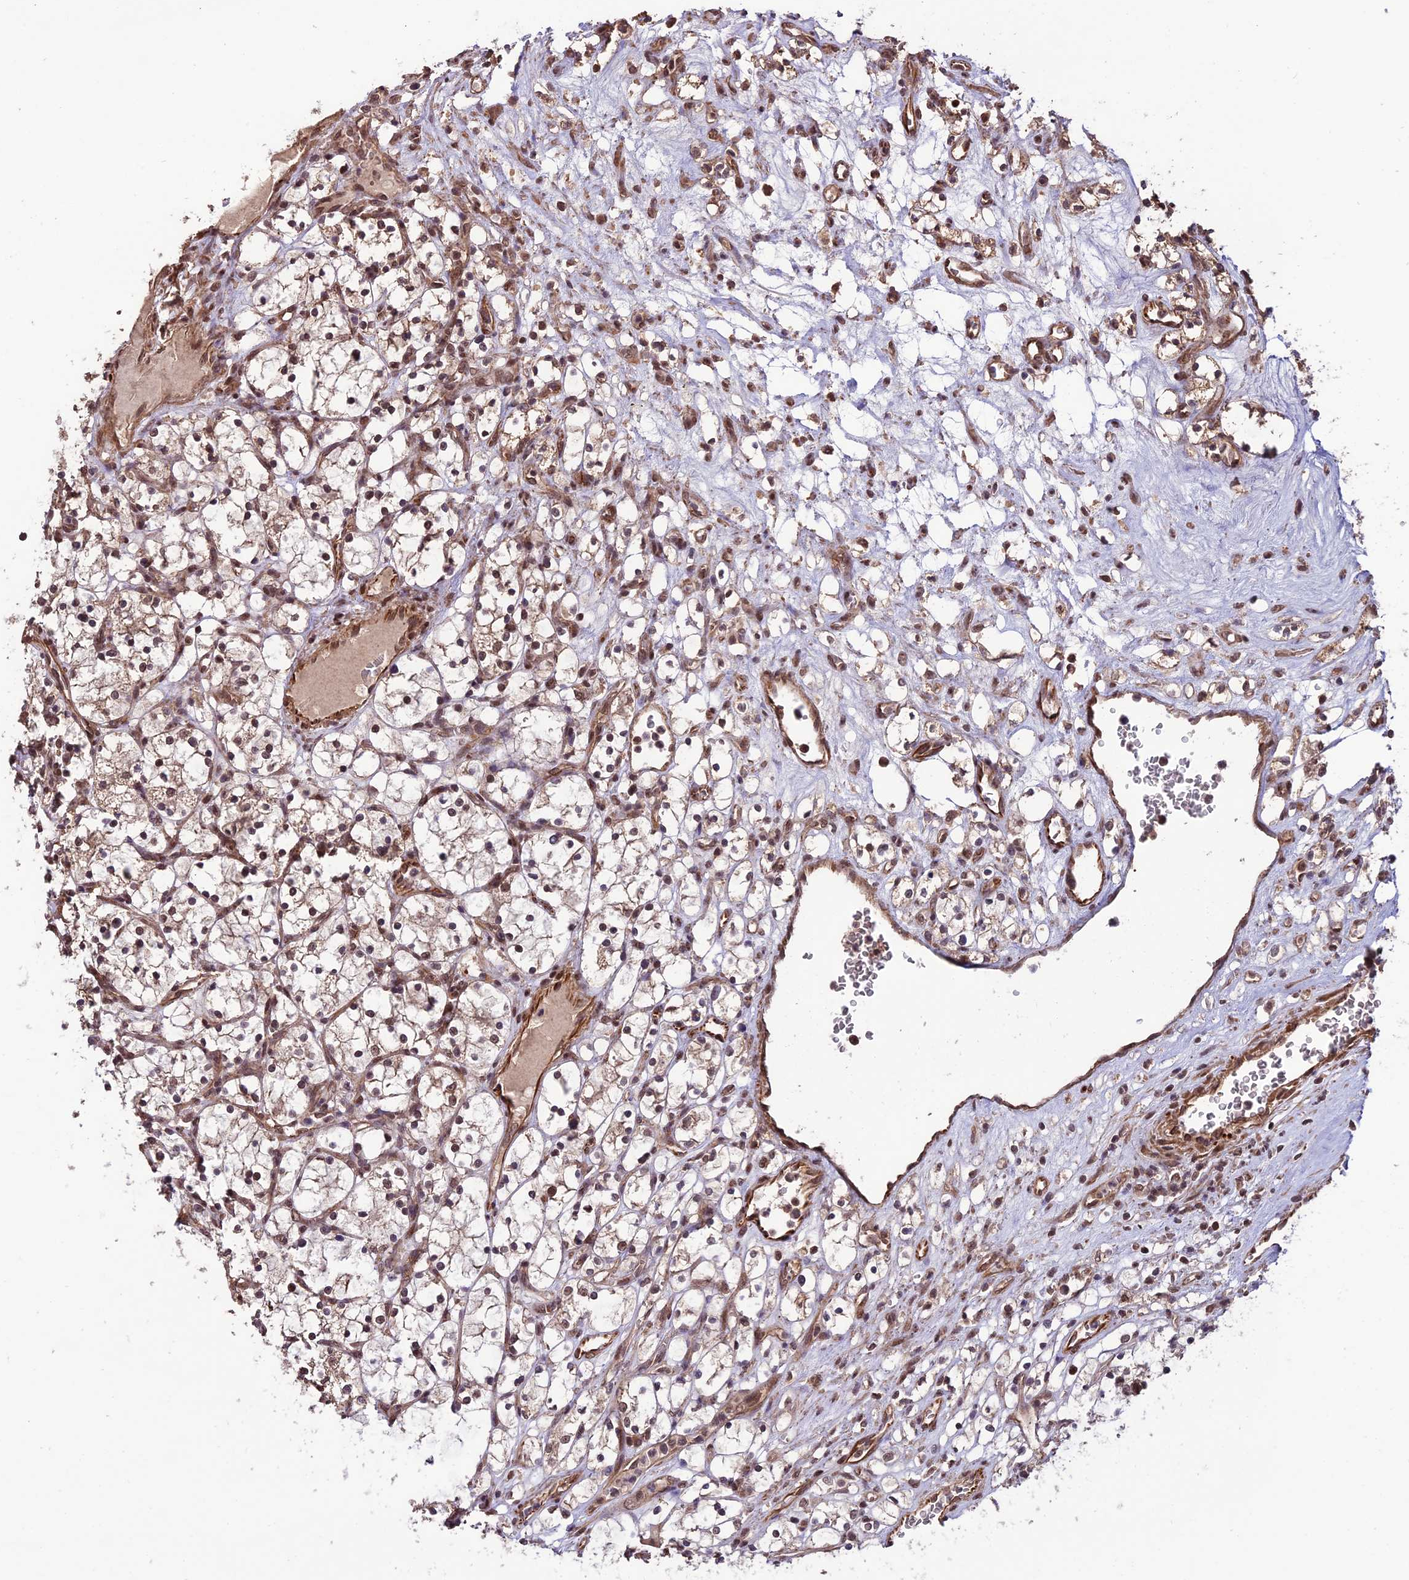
{"staining": {"intensity": "moderate", "quantity": "25%-75%", "location": "nuclear"}, "tissue": "renal cancer", "cell_type": "Tumor cells", "image_type": "cancer", "snomed": [{"axis": "morphology", "description": "Adenocarcinoma, NOS"}, {"axis": "topography", "description": "Kidney"}], "caption": "High-magnification brightfield microscopy of renal adenocarcinoma stained with DAB (brown) and counterstained with hematoxylin (blue). tumor cells exhibit moderate nuclear expression is identified in approximately25%-75% of cells.", "gene": "CABIN1", "patient": {"sex": "female", "age": 69}}